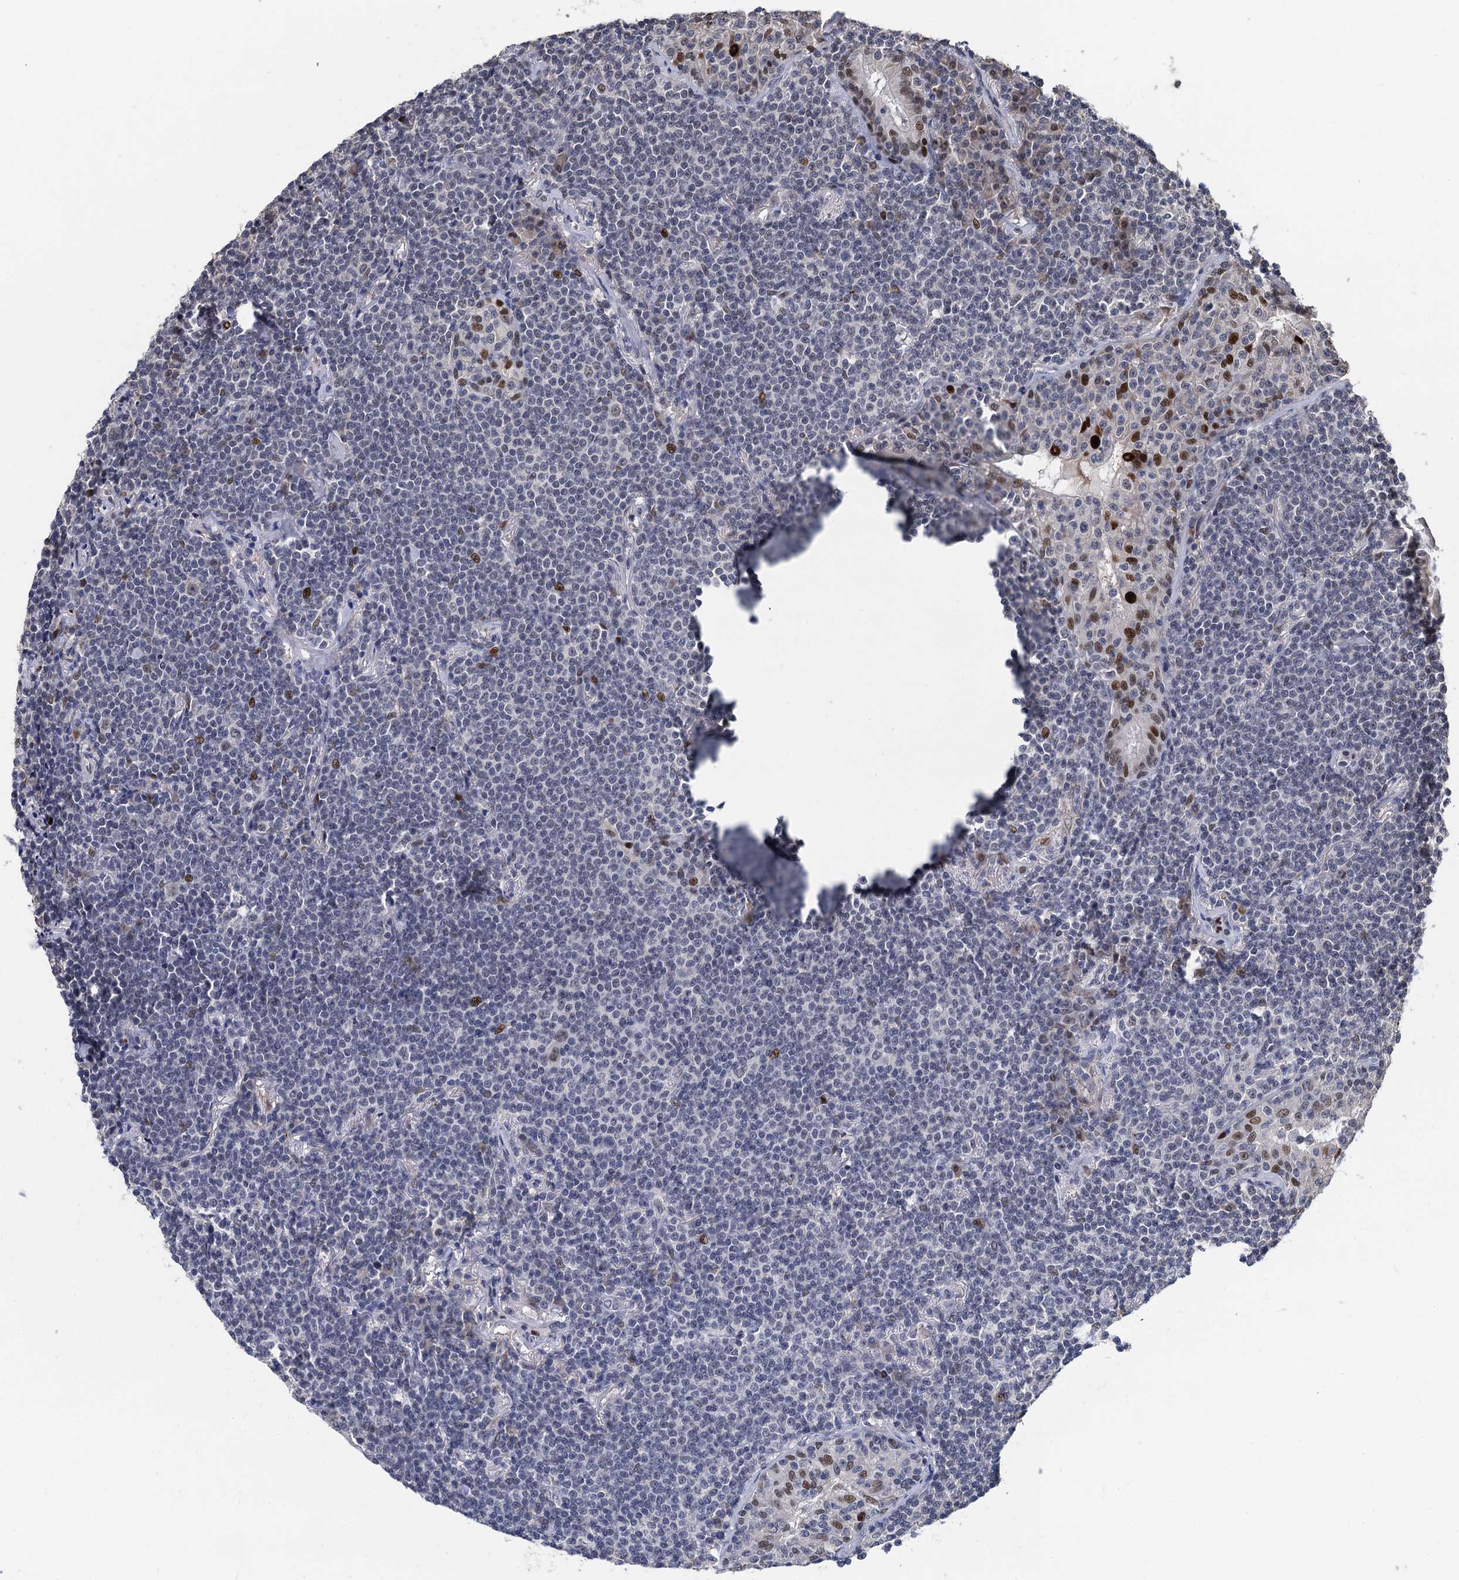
{"staining": {"intensity": "negative", "quantity": "none", "location": "none"}, "tissue": "lymphoma", "cell_type": "Tumor cells", "image_type": "cancer", "snomed": [{"axis": "morphology", "description": "Malignant lymphoma, non-Hodgkin's type, Low grade"}, {"axis": "topography", "description": "Lung"}], "caption": "Immunohistochemical staining of human lymphoma shows no significant staining in tumor cells.", "gene": "TSEN34", "patient": {"sex": "female", "age": 71}}